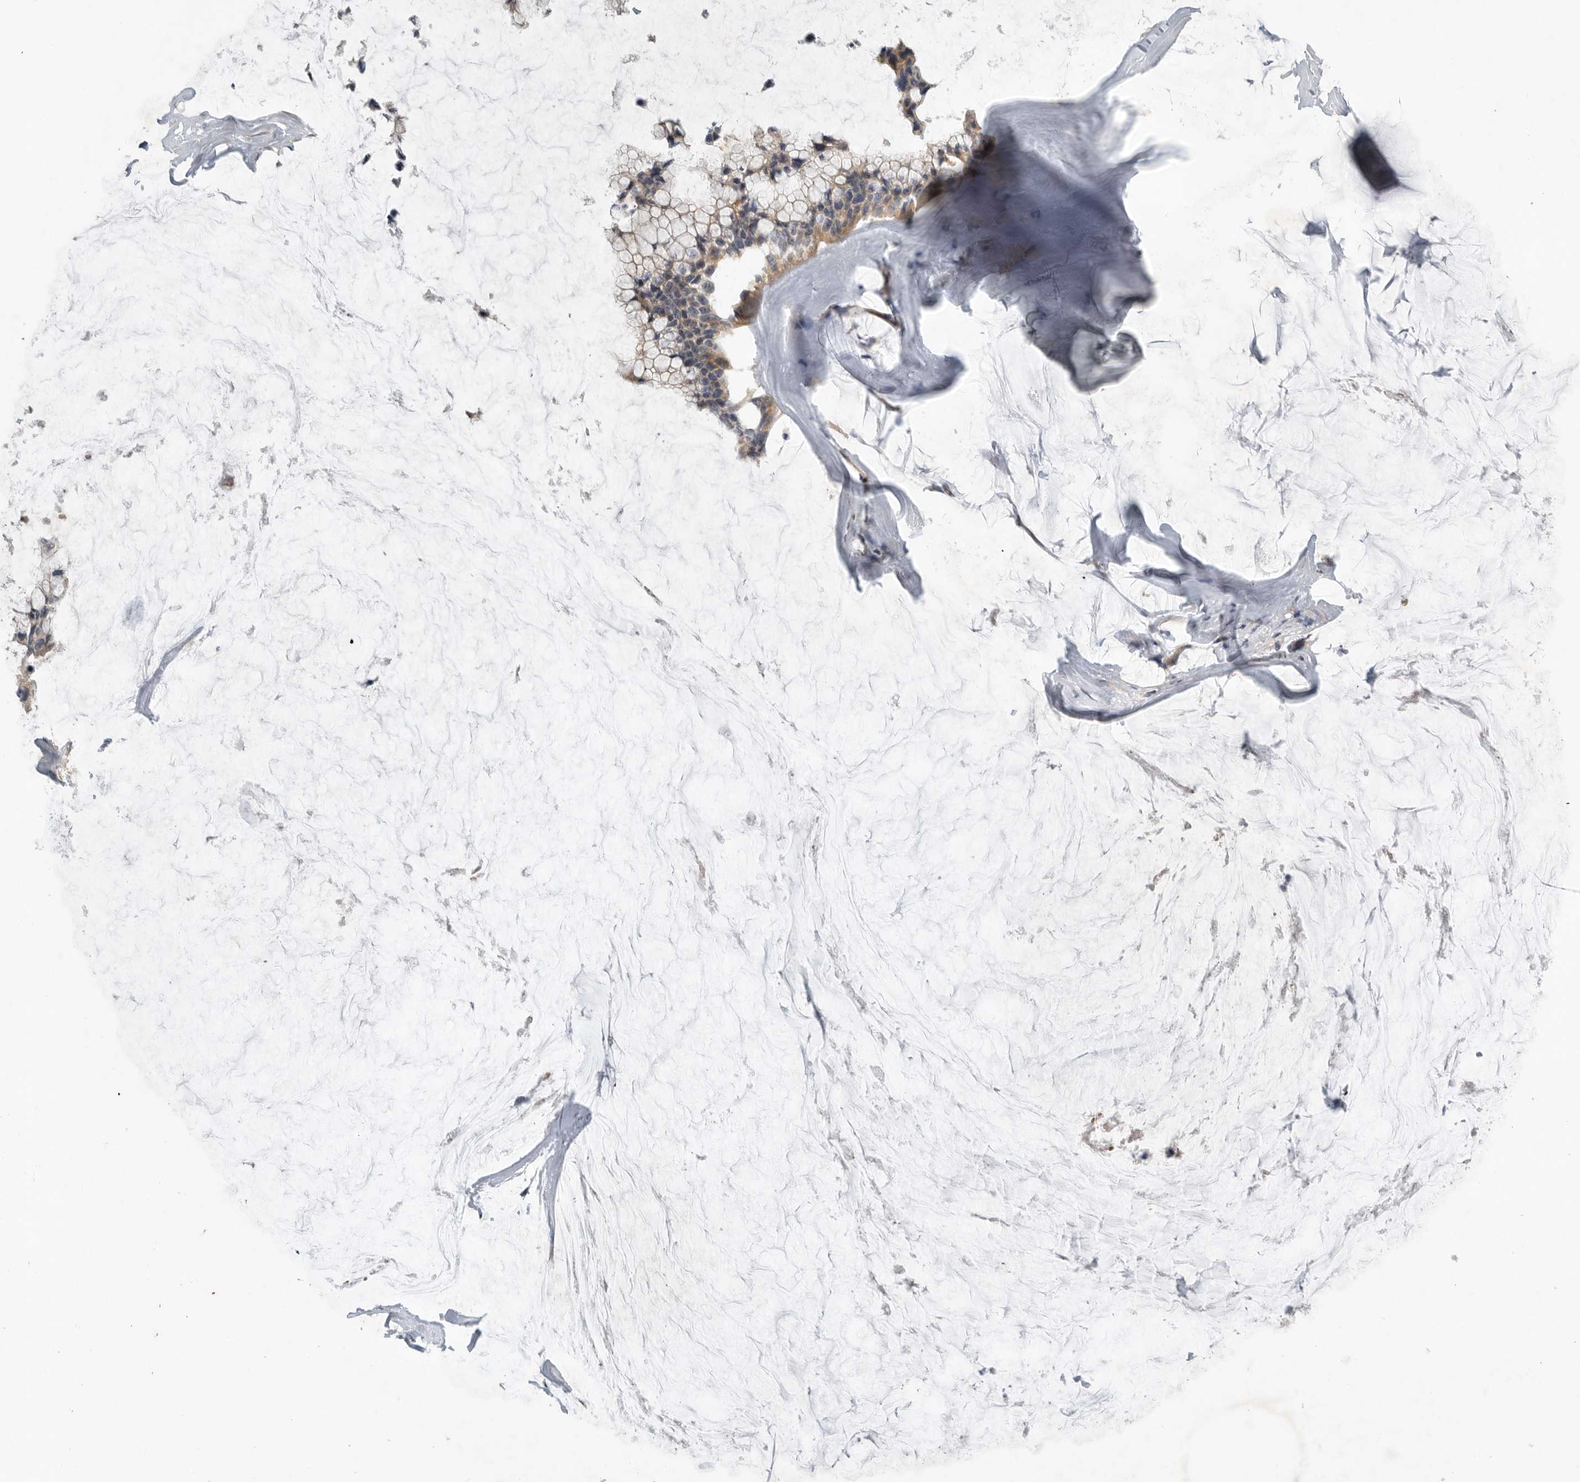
{"staining": {"intensity": "weak", "quantity": "25%-75%", "location": "cytoplasmic/membranous"}, "tissue": "ovarian cancer", "cell_type": "Tumor cells", "image_type": "cancer", "snomed": [{"axis": "morphology", "description": "Cystadenocarcinoma, mucinous, NOS"}, {"axis": "topography", "description": "Ovary"}], "caption": "This is an image of immunohistochemistry (IHC) staining of ovarian mucinous cystadenocarcinoma, which shows weak positivity in the cytoplasmic/membranous of tumor cells.", "gene": "AASDHPPT", "patient": {"sex": "female", "age": 39}}